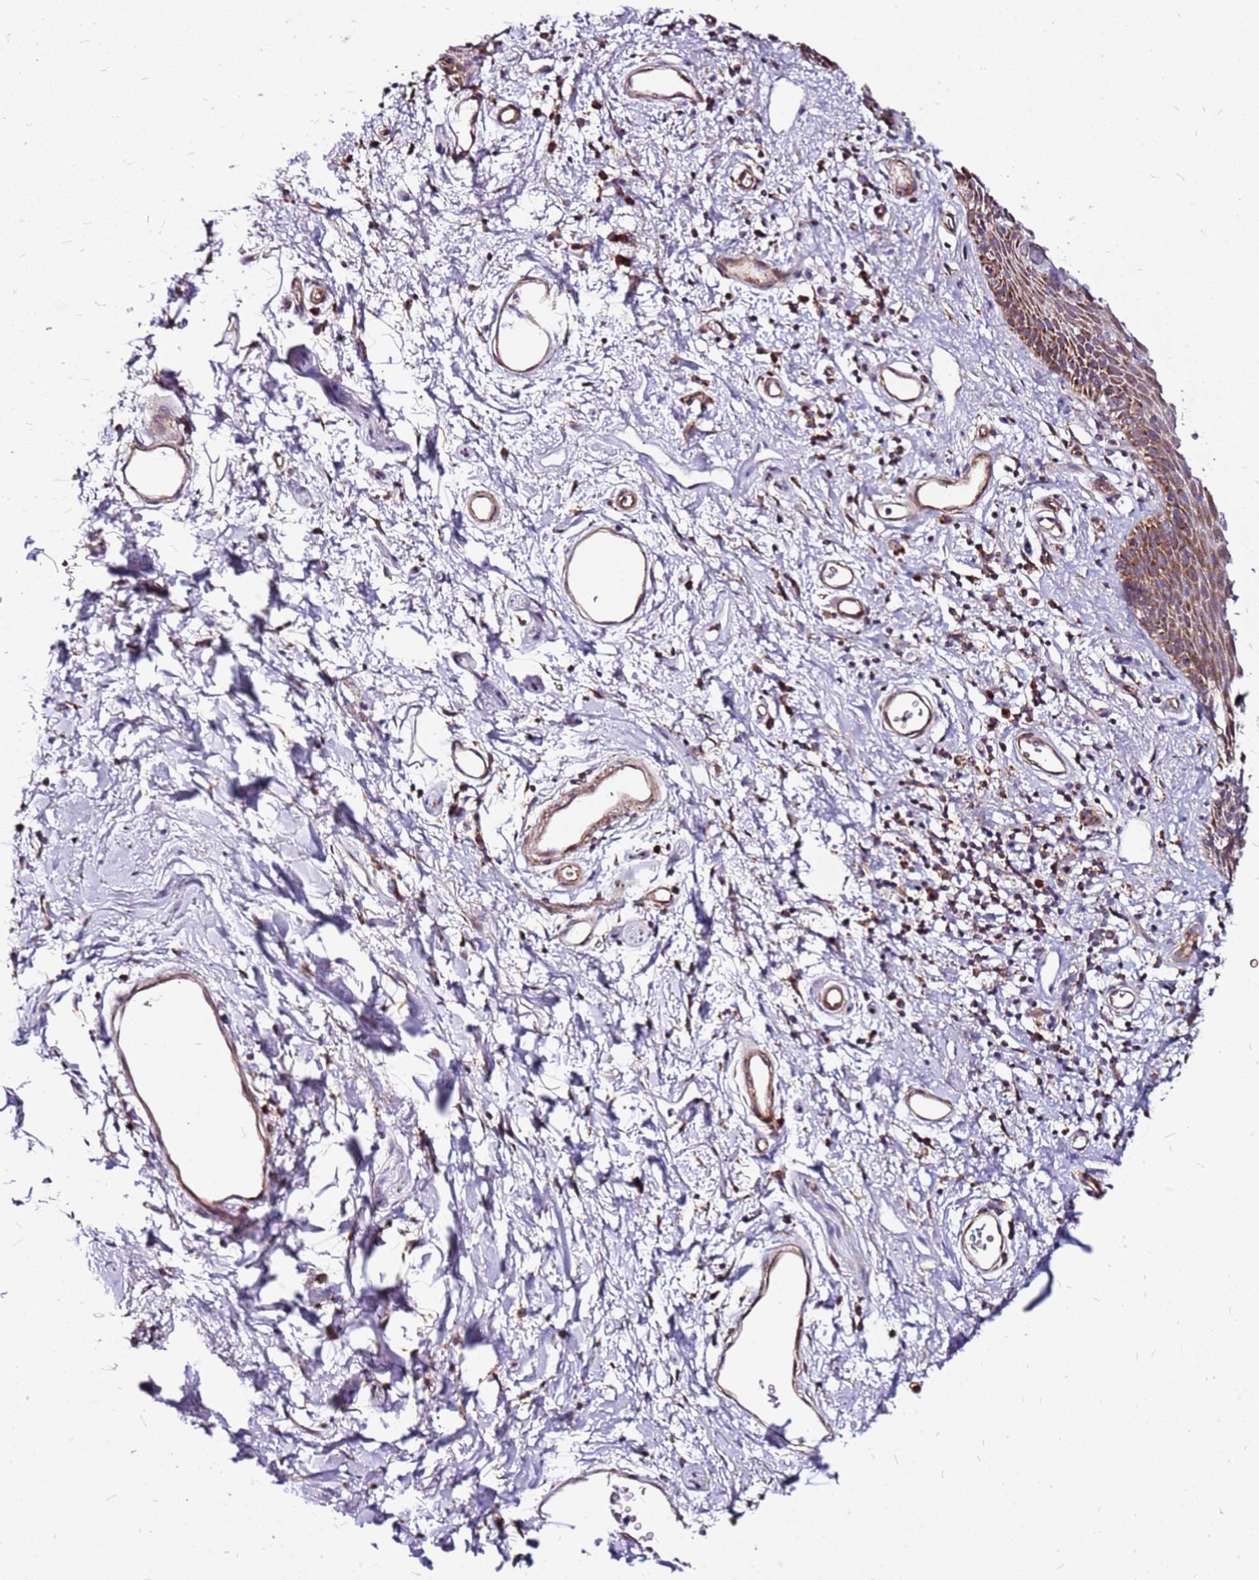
{"staining": {"intensity": "moderate", "quantity": "25%-75%", "location": "cytoplasmic/membranous"}, "tissue": "skin", "cell_type": "Epidermal cells", "image_type": "normal", "snomed": [{"axis": "morphology", "description": "Normal tissue, NOS"}, {"axis": "topography", "description": "Vulva"}], "caption": "IHC staining of benign skin, which reveals medium levels of moderate cytoplasmic/membranous staining in about 25%-75% of epidermal cells indicating moderate cytoplasmic/membranous protein staining. The staining was performed using DAB (3,3'-diaminobenzidine) (brown) for protein detection and nuclei were counterstained in hematoxylin (blue).", "gene": "OR51T1", "patient": {"sex": "female", "age": 66}}